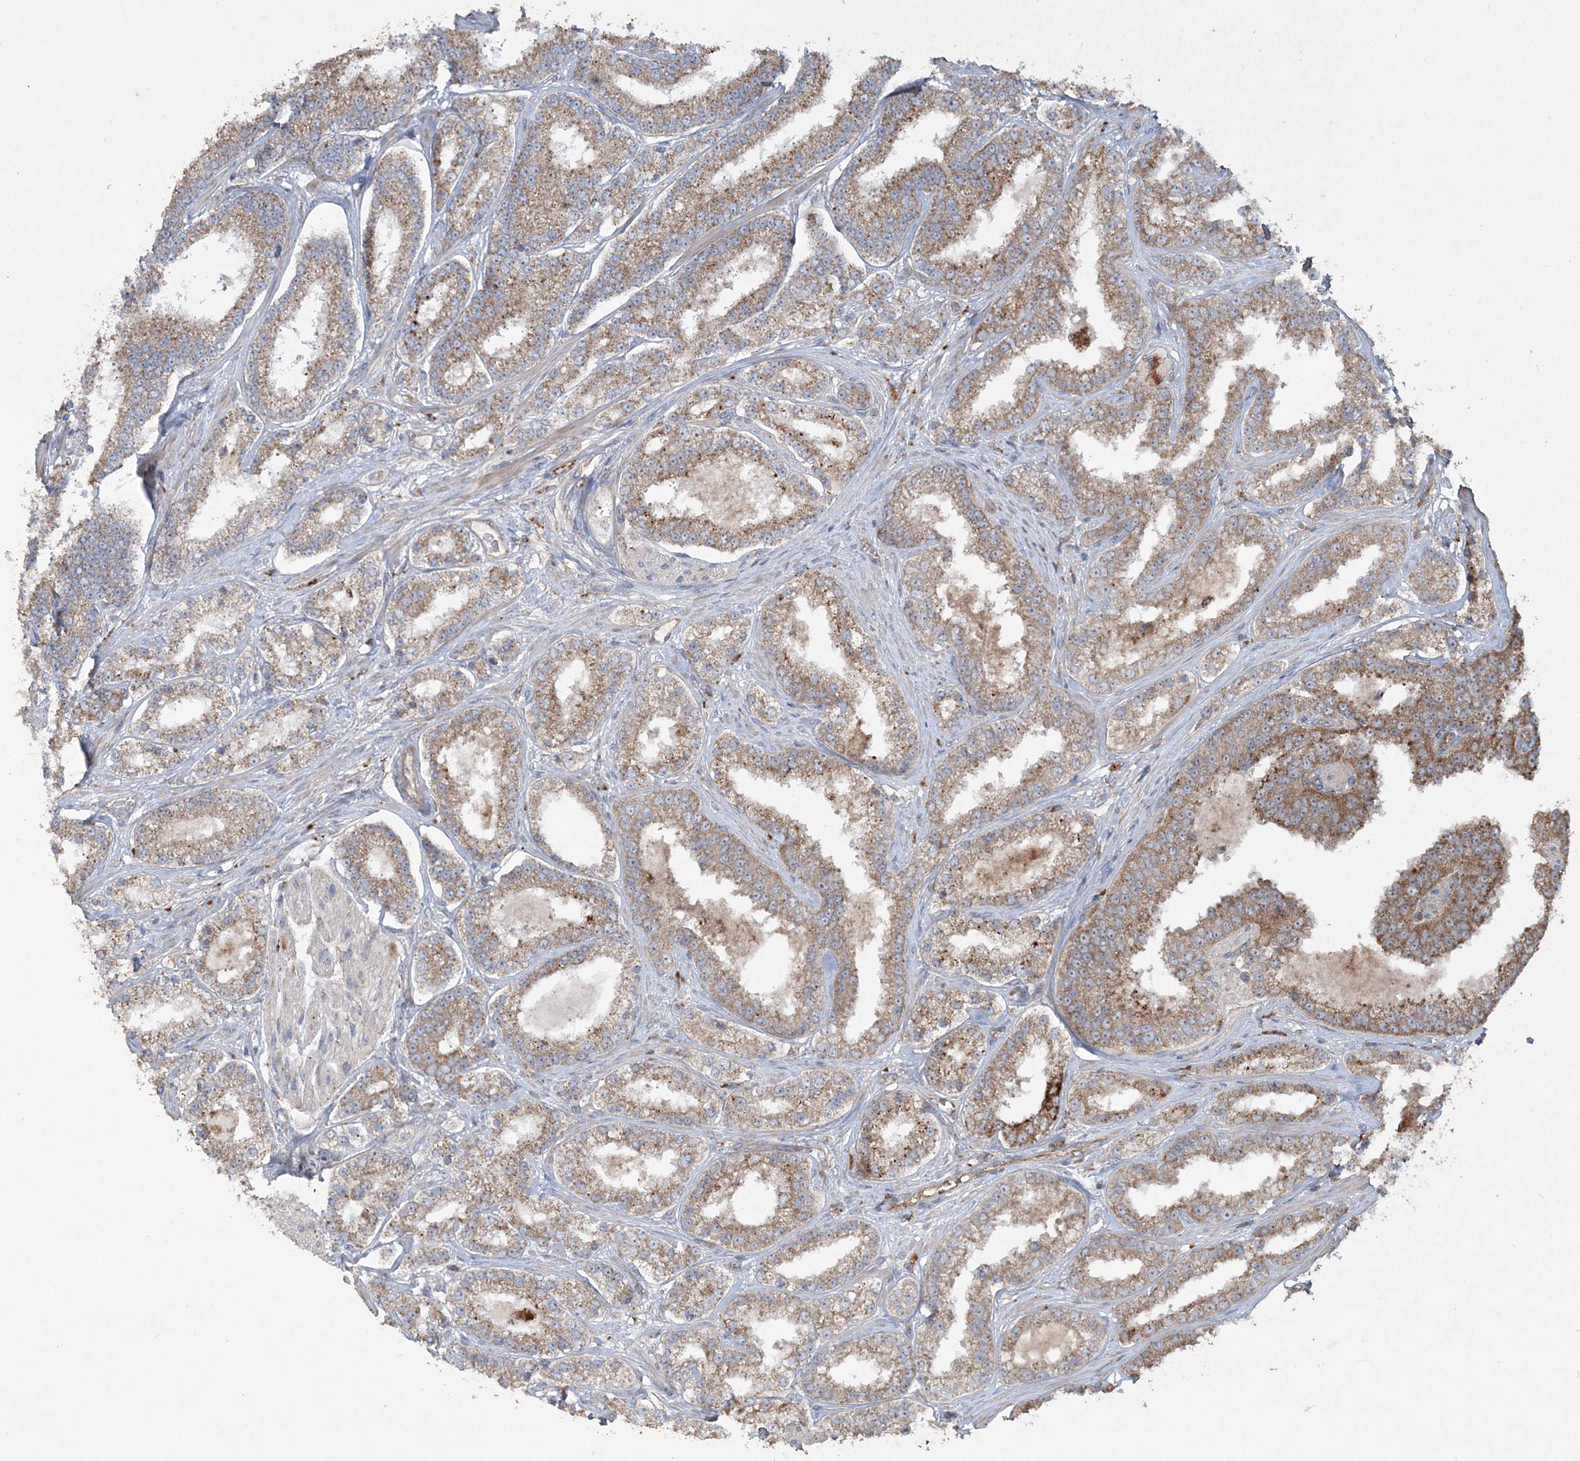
{"staining": {"intensity": "moderate", "quantity": ">75%", "location": "cytoplasmic/membranous"}, "tissue": "prostate cancer", "cell_type": "Tumor cells", "image_type": "cancer", "snomed": [{"axis": "morphology", "description": "Normal tissue, NOS"}, {"axis": "morphology", "description": "Adenocarcinoma, High grade"}, {"axis": "topography", "description": "Prostate"}], "caption": "IHC (DAB) staining of human prostate cancer (adenocarcinoma (high-grade)) displays moderate cytoplasmic/membranous protein expression in about >75% of tumor cells.", "gene": "TTC7A", "patient": {"sex": "male", "age": 83}}